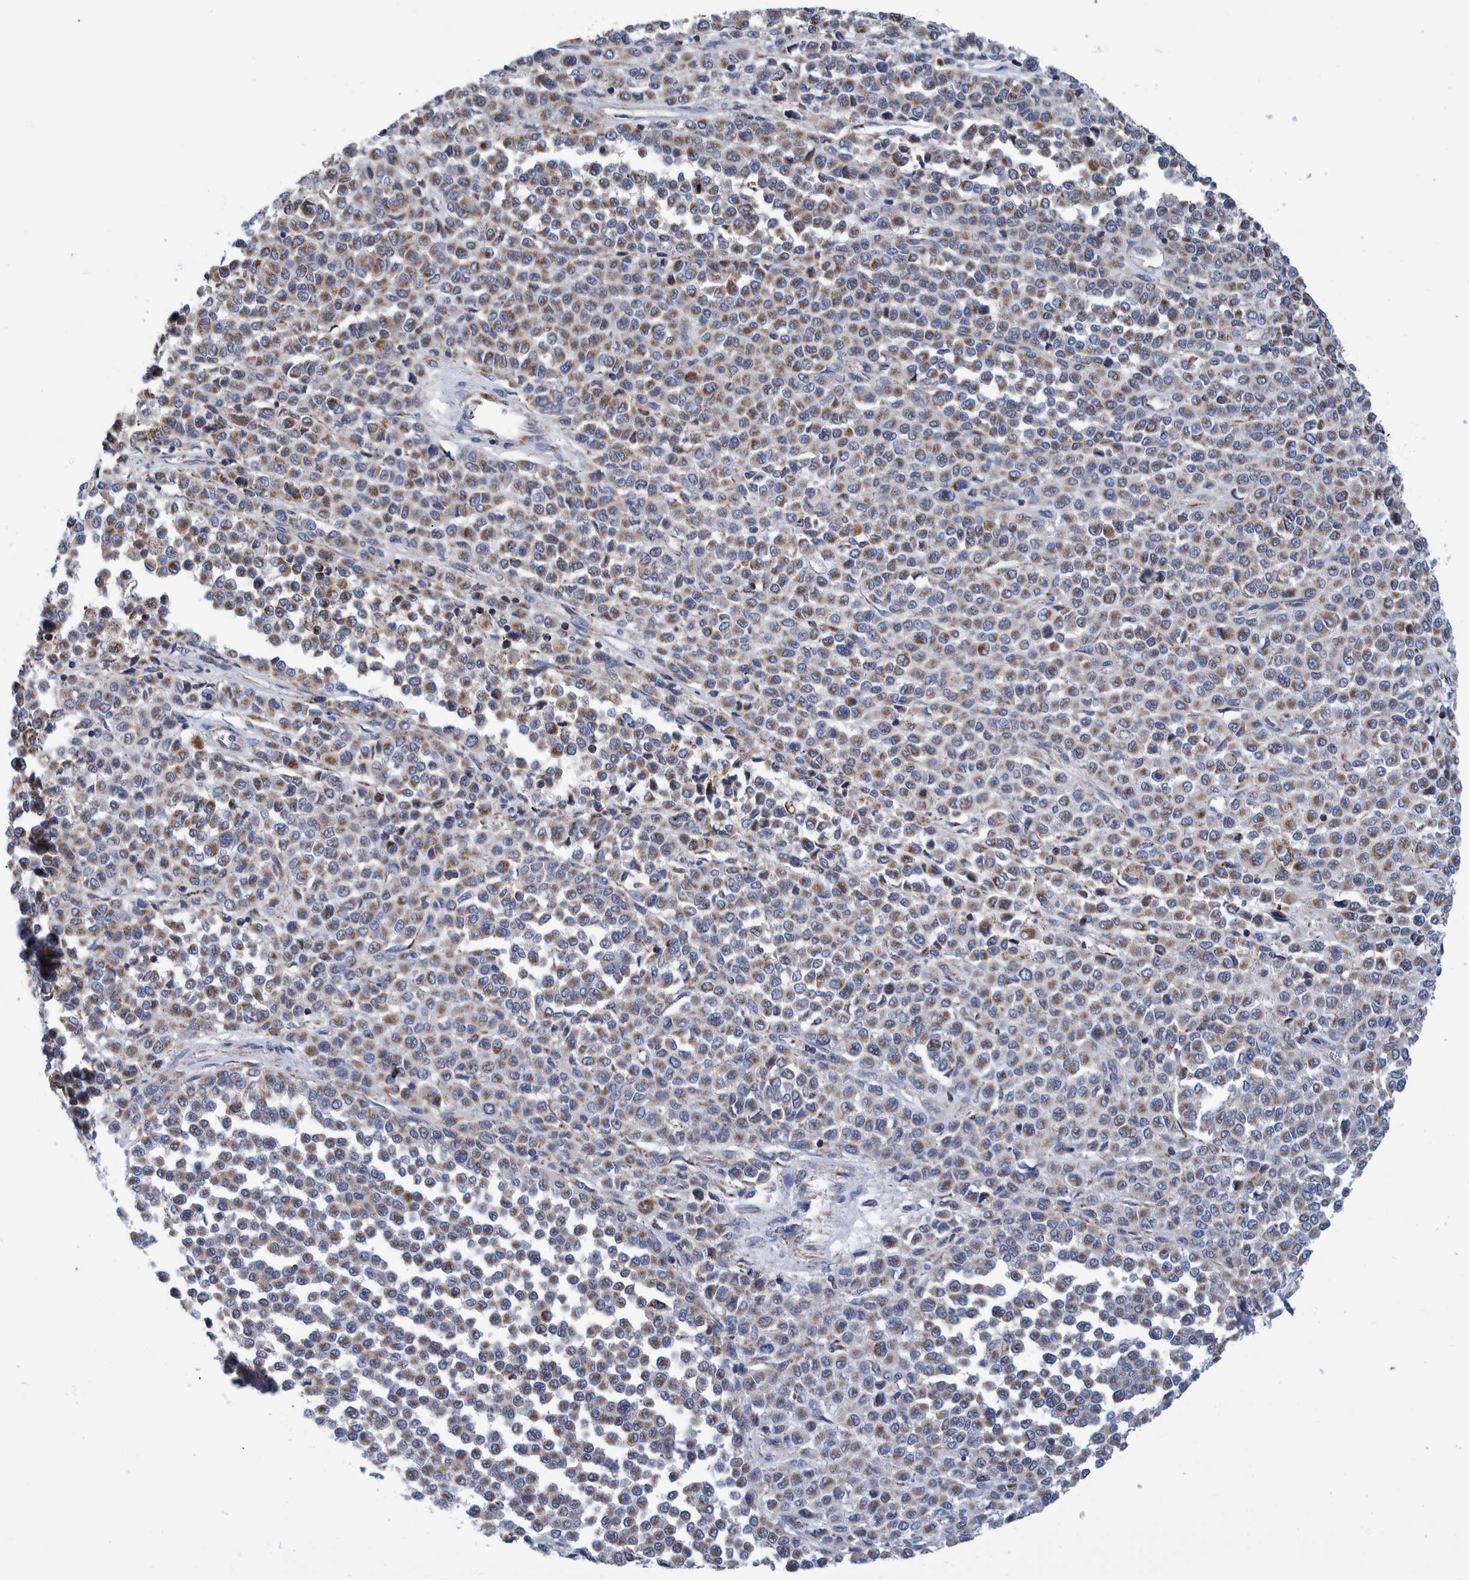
{"staining": {"intensity": "moderate", "quantity": ">75%", "location": "cytoplasmic/membranous"}, "tissue": "melanoma", "cell_type": "Tumor cells", "image_type": "cancer", "snomed": [{"axis": "morphology", "description": "Malignant melanoma, Metastatic site"}, {"axis": "topography", "description": "Pancreas"}], "caption": "Immunohistochemical staining of melanoma shows medium levels of moderate cytoplasmic/membranous protein expression in approximately >75% of tumor cells. The protein of interest is shown in brown color, while the nuclei are stained blue.", "gene": "BZW2", "patient": {"sex": "female", "age": 30}}